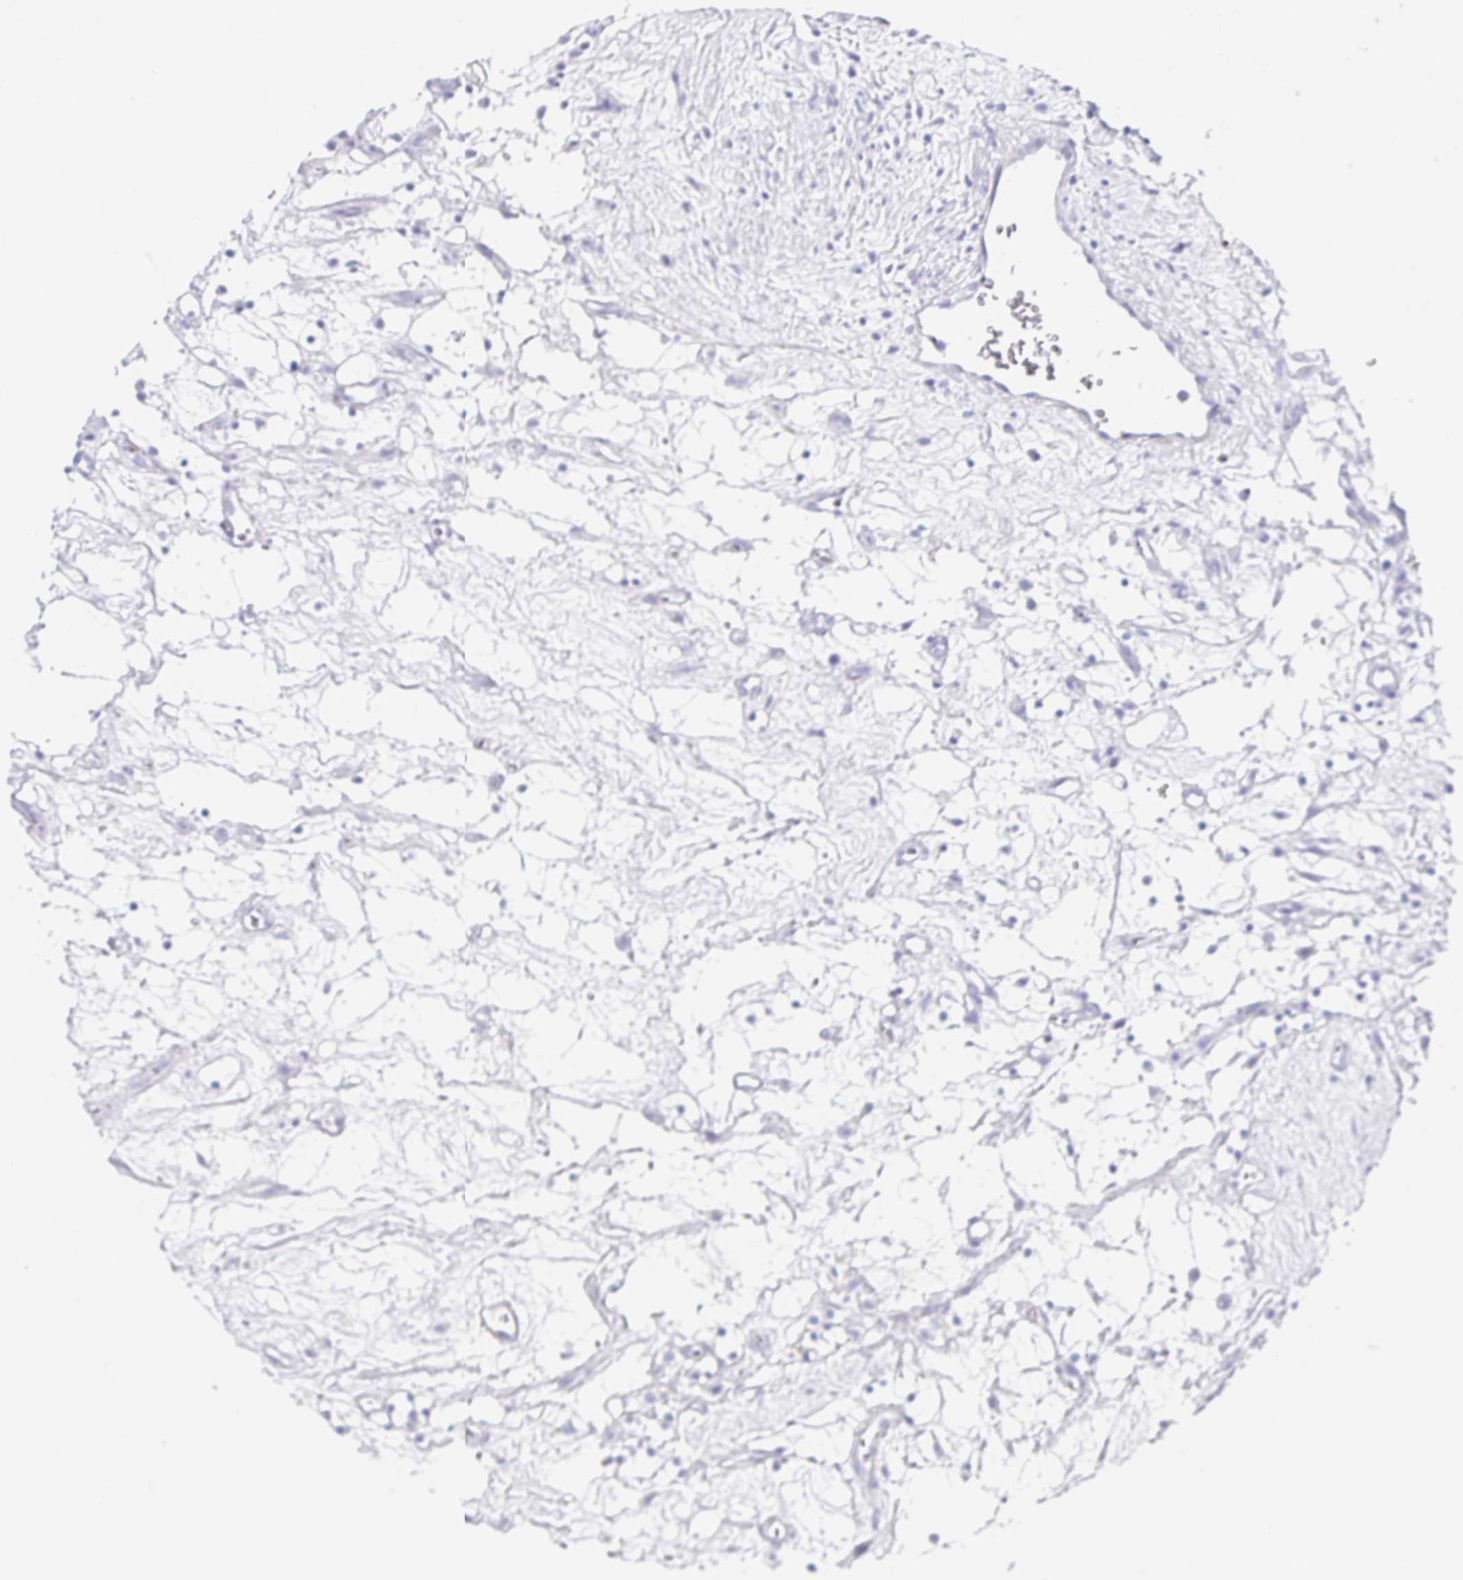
{"staining": {"intensity": "negative", "quantity": "none", "location": "none"}, "tissue": "renal cancer", "cell_type": "Tumor cells", "image_type": "cancer", "snomed": [{"axis": "morphology", "description": "Adenocarcinoma, NOS"}, {"axis": "topography", "description": "Kidney"}], "caption": "Protein analysis of renal cancer (adenocarcinoma) displays no significant expression in tumor cells.", "gene": "CHAT", "patient": {"sex": "female", "age": 69}}